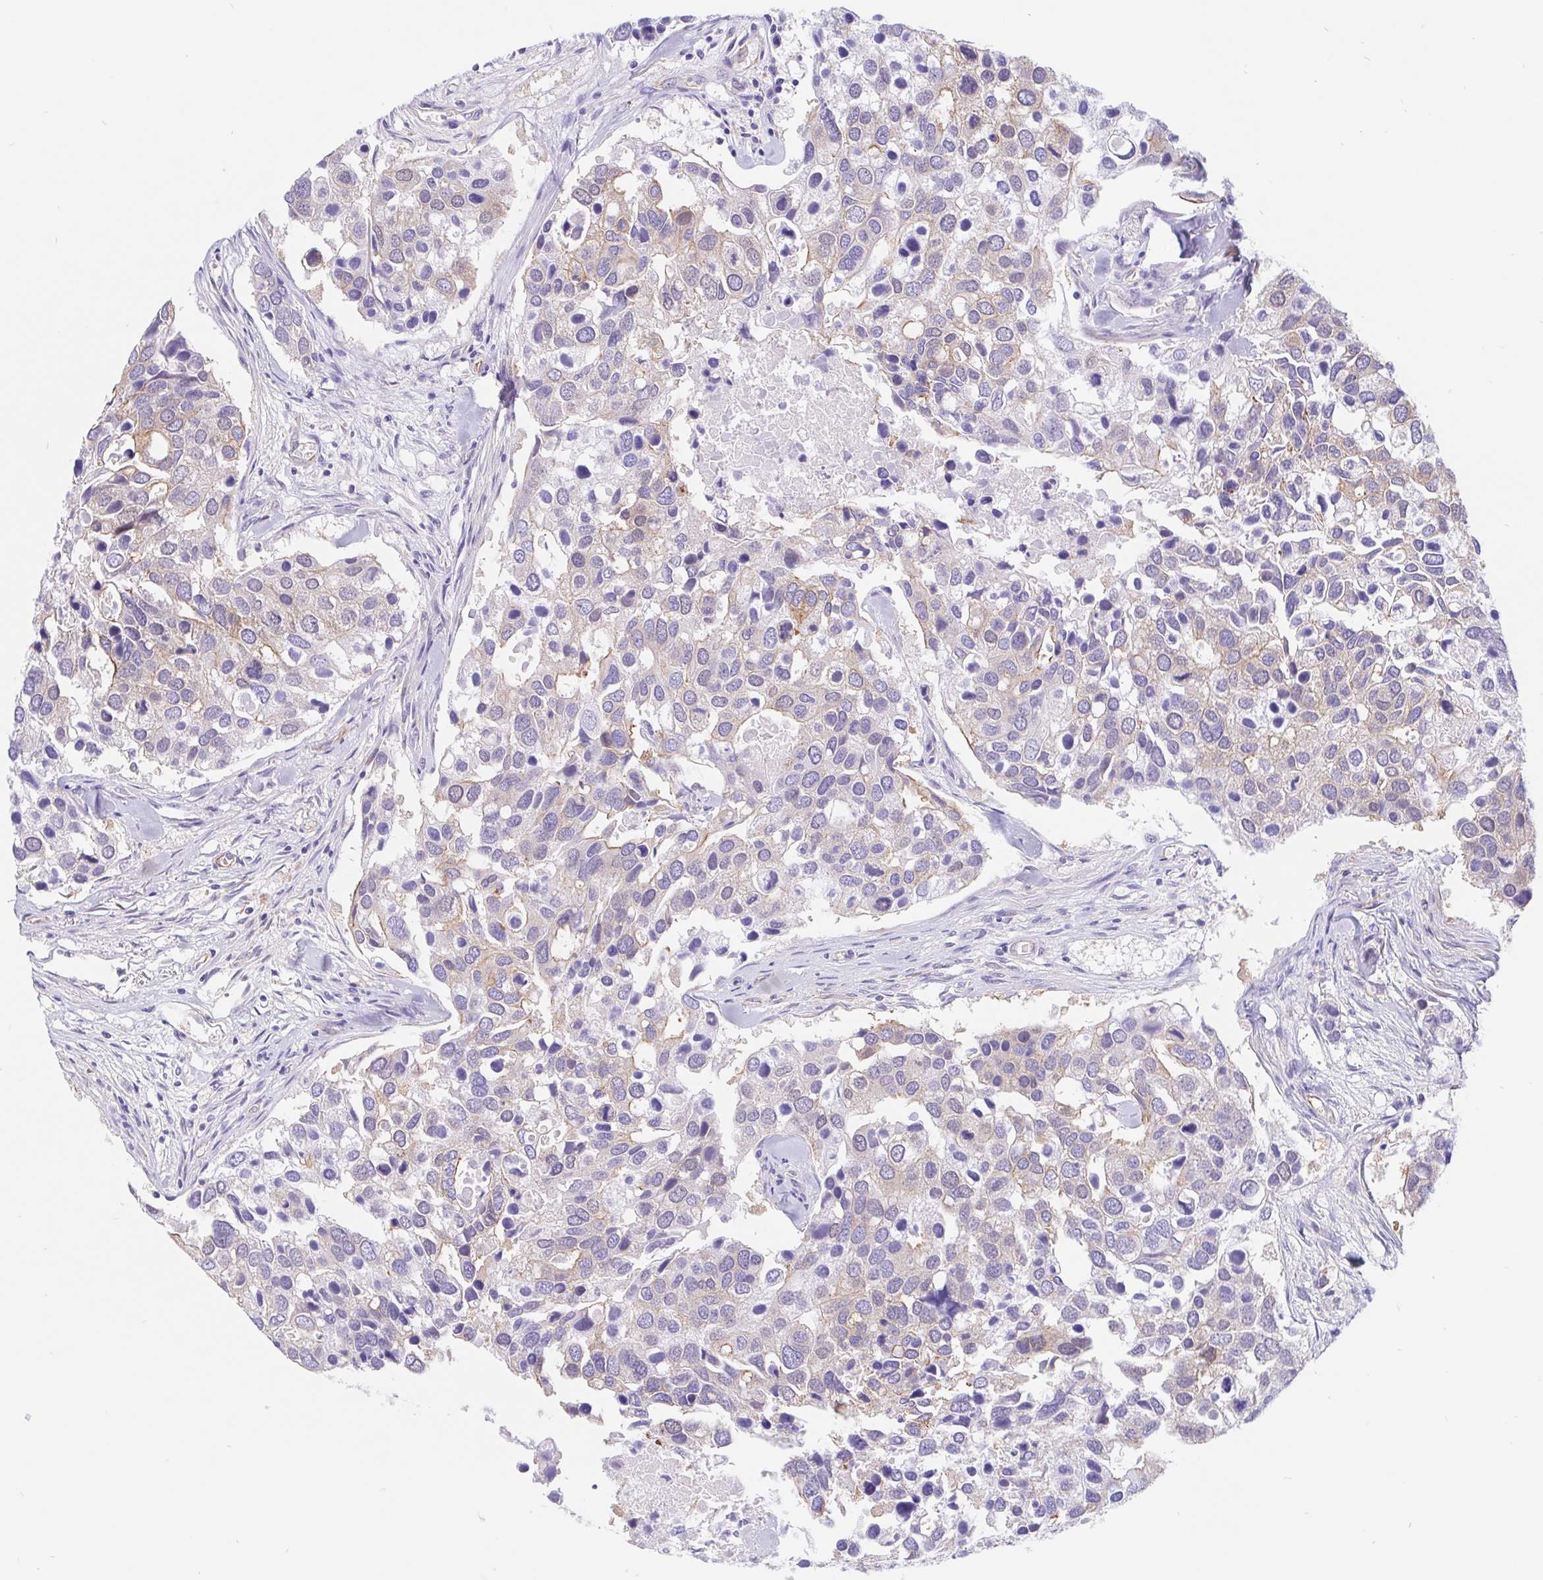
{"staining": {"intensity": "negative", "quantity": "none", "location": "none"}, "tissue": "breast cancer", "cell_type": "Tumor cells", "image_type": "cancer", "snomed": [{"axis": "morphology", "description": "Duct carcinoma"}, {"axis": "topography", "description": "Breast"}], "caption": "Histopathology image shows no protein staining in tumor cells of breast cancer (invasive ductal carcinoma) tissue. (DAB immunohistochemistry (IHC) with hematoxylin counter stain).", "gene": "LIMCH1", "patient": {"sex": "female", "age": 83}}